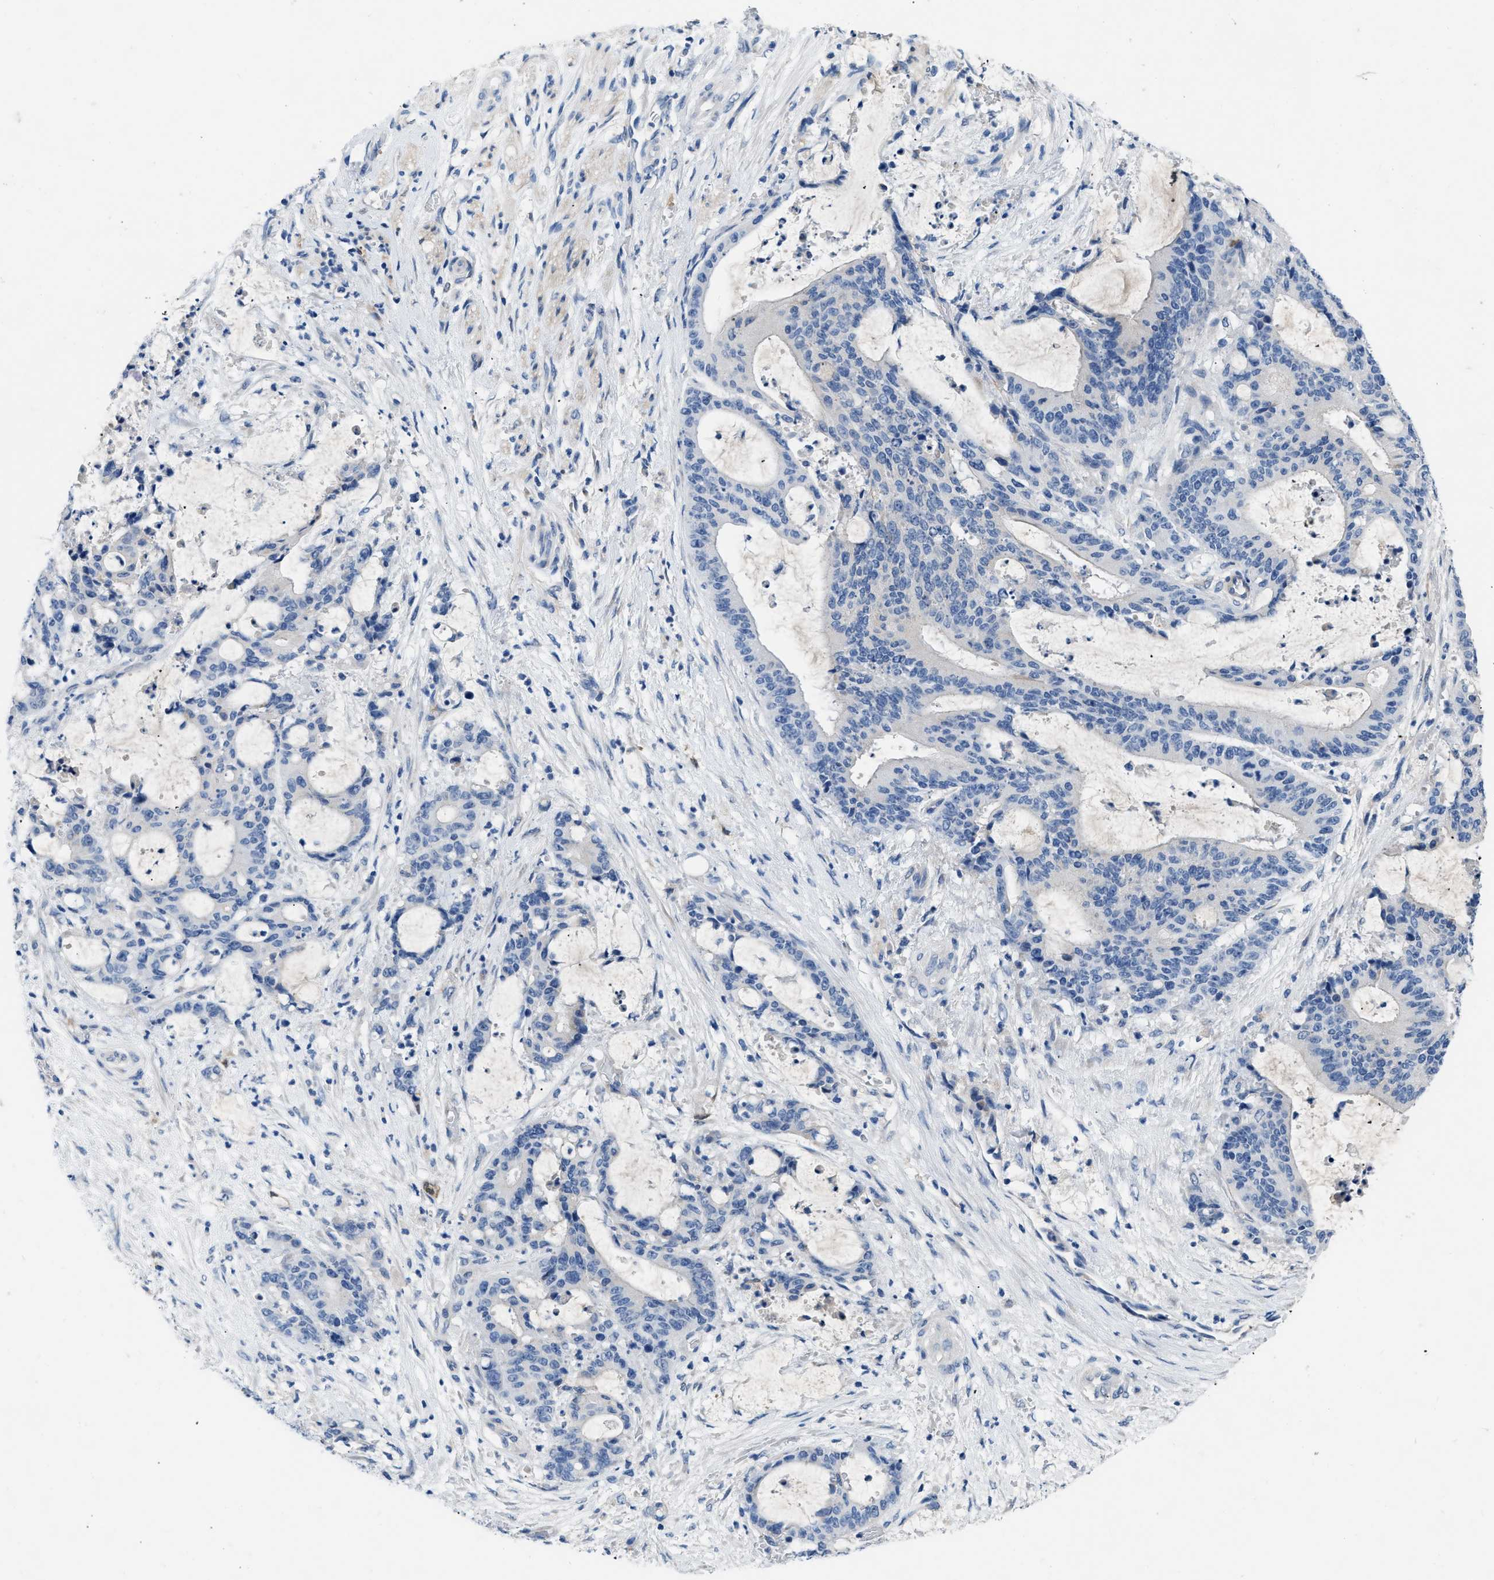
{"staining": {"intensity": "negative", "quantity": "none", "location": "none"}, "tissue": "liver cancer", "cell_type": "Tumor cells", "image_type": "cancer", "snomed": [{"axis": "morphology", "description": "Normal tissue, NOS"}, {"axis": "morphology", "description": "Cholangiocarcinoma"}, {"axis": "topography", "description": "Liver"}, {"axis": "topography", "description": "Peripheral nerve tissue"}], "caption": "Cholangiocarcinoma (liver) was stained to show a protein in brown. There is no significant positivity in tumor cells. (DAB (3,3'-diaminobenzidine) immunohistochemistry, high magnification).", "gene": "RBP1", "patient": {"sex": "female", "age": 73}}